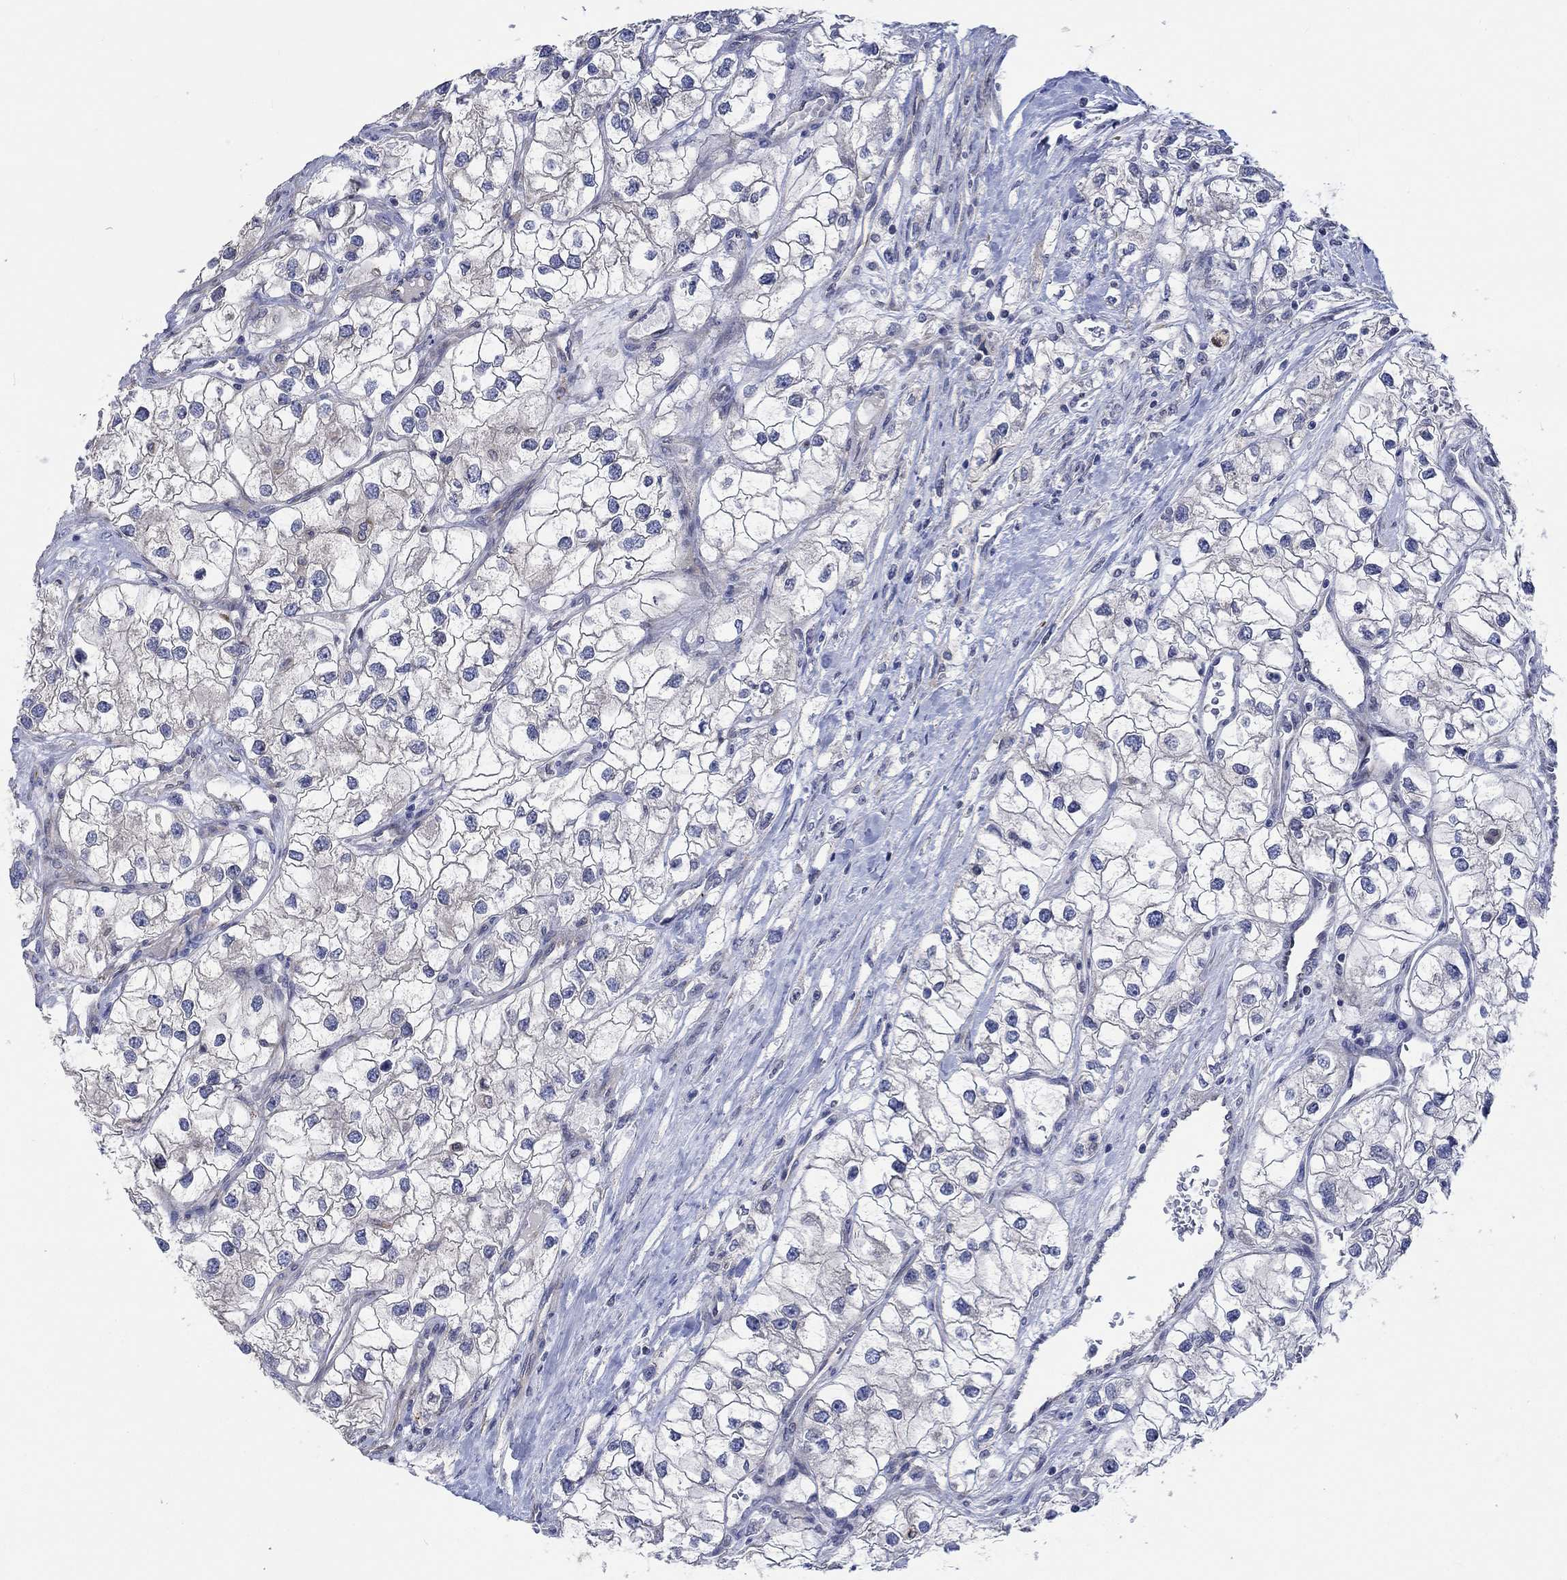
{"staining": {"intensity": "negative", "quantity": "none", "location": "none"}, "tissue": "renal cancer", "cell_type": "Tumor cells", "image_type": "cancer", "snomed": [{"axis": "morphology", "description": "Adenocarcinoma, NOS"}, {"axis": "topography", "description": "Kidney"}], "caption": "Micrograph shows no significant protein expression in tumor cells of renal cancer. The staining is performed using DAB (3,3'-diaminobenzidine) brown chromogen with nuclei counter-stained in using hematoxylin.", "gene": "CAMK1D", "patient": {"sex": "male", "age": 59}}